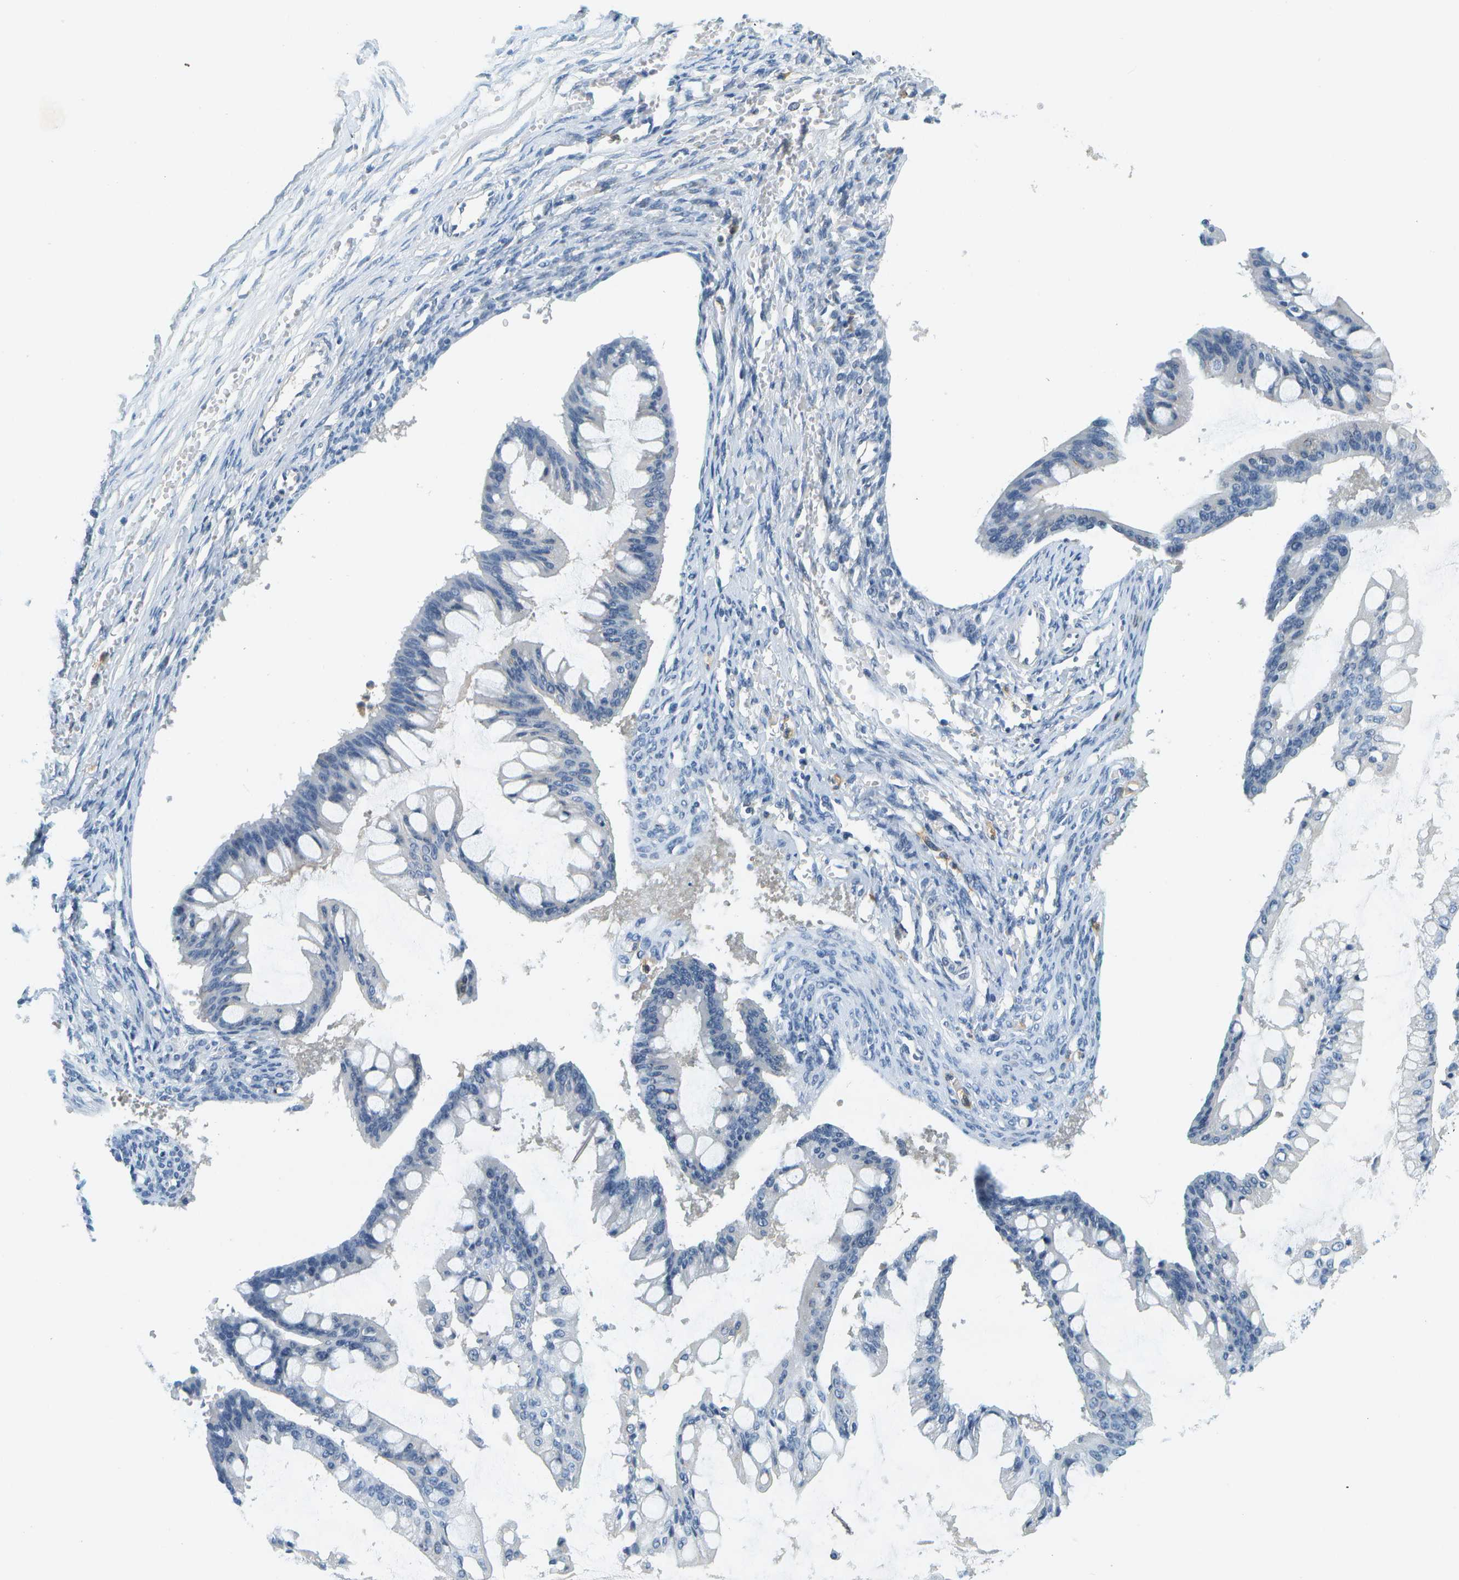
{"staining": {"intensity": "negative", "quantity": "none", "location": "none"}, "tissue": "ovarian cancer", "cell_type": "Tumor cells", "image_type": "cancer", "snomed": [{"axis": "morphology", "description": "Cystadenocarcinoma, mucinous, NOS"}, {"axis": "topography", "description": "Ovary"}], "caption": "DAB immunohistochemical staining of human mucinous cystadenocarcinoma (ovarian) displays no significant staining in tumor cells.", "gene": "RASGRP2", "patient": {"sex": "female", "age": 73}}